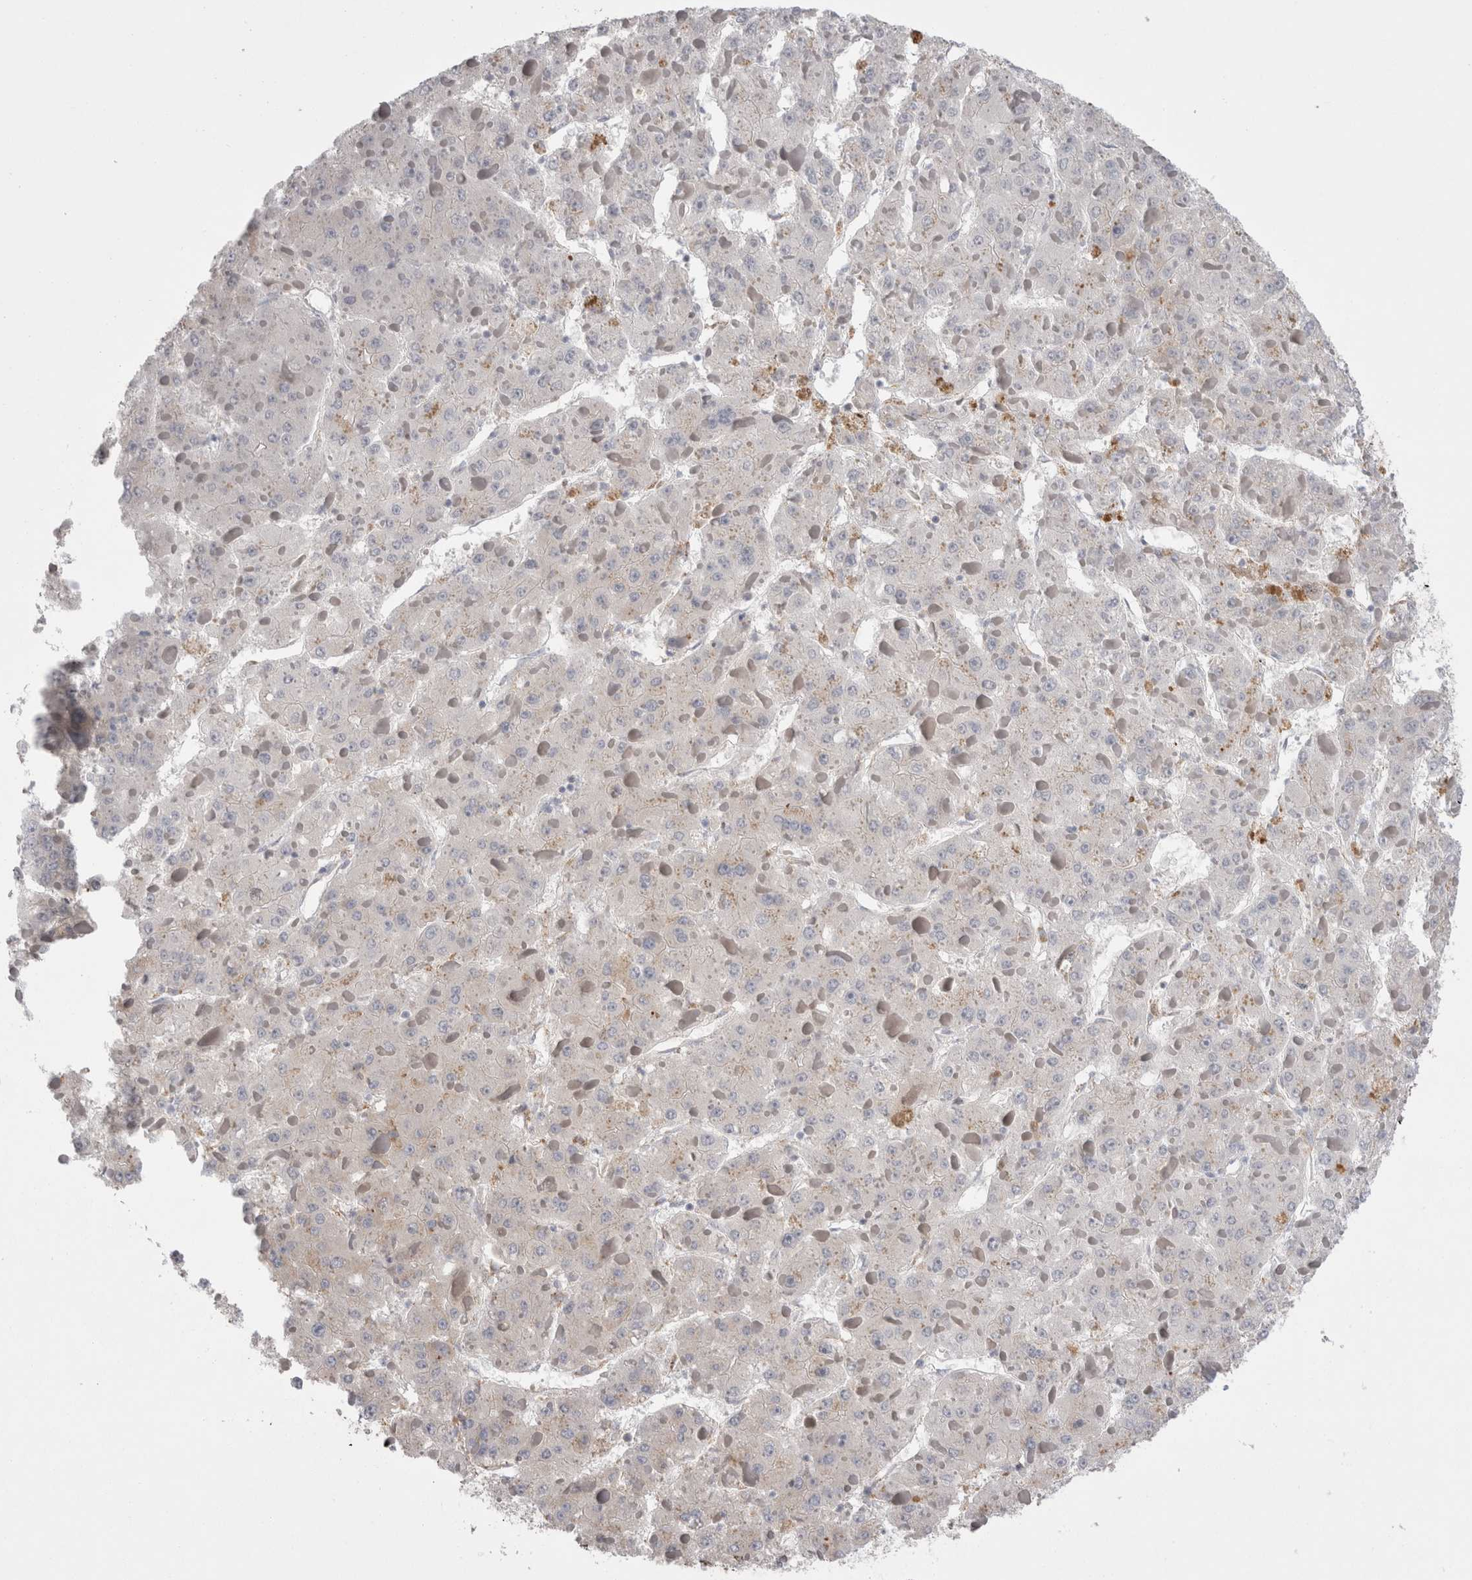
{"staining": {"intensity": "weak", "quantity": "<25%", "location": "cytoplasmic/membranous"}, "tissue": "liver cancer", "cell_type": "Tumor cells", "image_type": "cancer", "snomed": [{"axis": "morphology", "description": "Carcinoma, Hepatocellular, NOS"}, {"axis": "topography", "description": "Liver"}], "caption": "DAB (3,3'-diaminobenzidine) immunohistochemical staining of human liver hepatocellular carcinoma demonstrates no significant expression in tumor cells. Nuclei are stained in blue.", "gene": "ZNF341", "patient": {"sex": "female", "age": 73}}